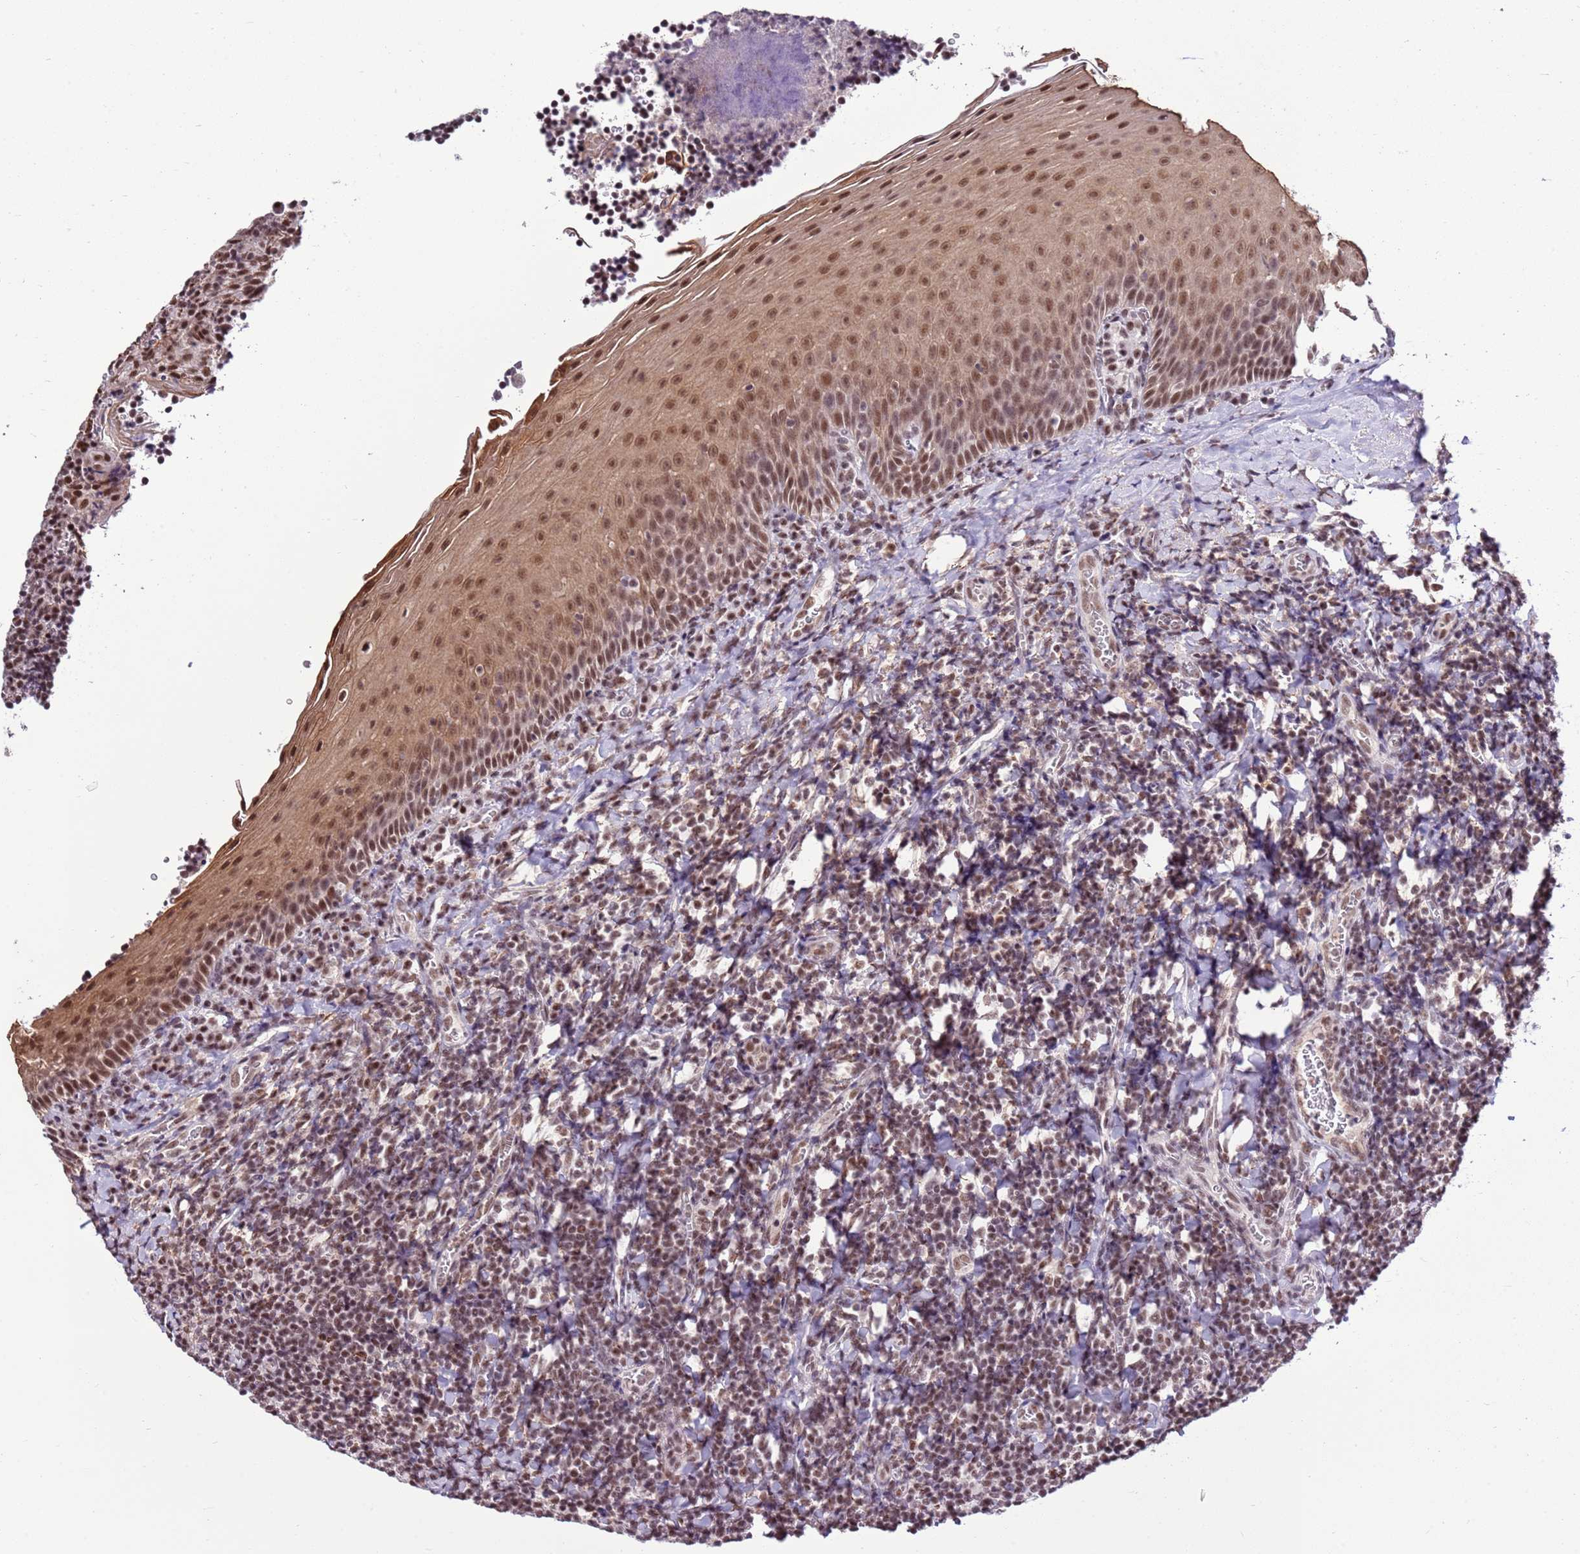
{"staining": {"intensity": "moderate", "quantity": "25%-75%", "location": "nuclear"}, "tissue": "tonsil", "cell_type": "Germinal center cells", "image_type": "normal", "snomed": [{"axis": "morphology", "description": "Normal tissue, NOS"}, {"axis": "topography", "description": "Tonsil"}], "caption": "Normal tonsil exhibits moderate nuclear staining in approximately 25%-75% of germinal center cells, visualized by immunohistochemistry. (brown staining indicates protein expression, while blue staining denotes nuclei).", "gene": "AKAP8L", "patient": {"sex": "male", "age": 27}}